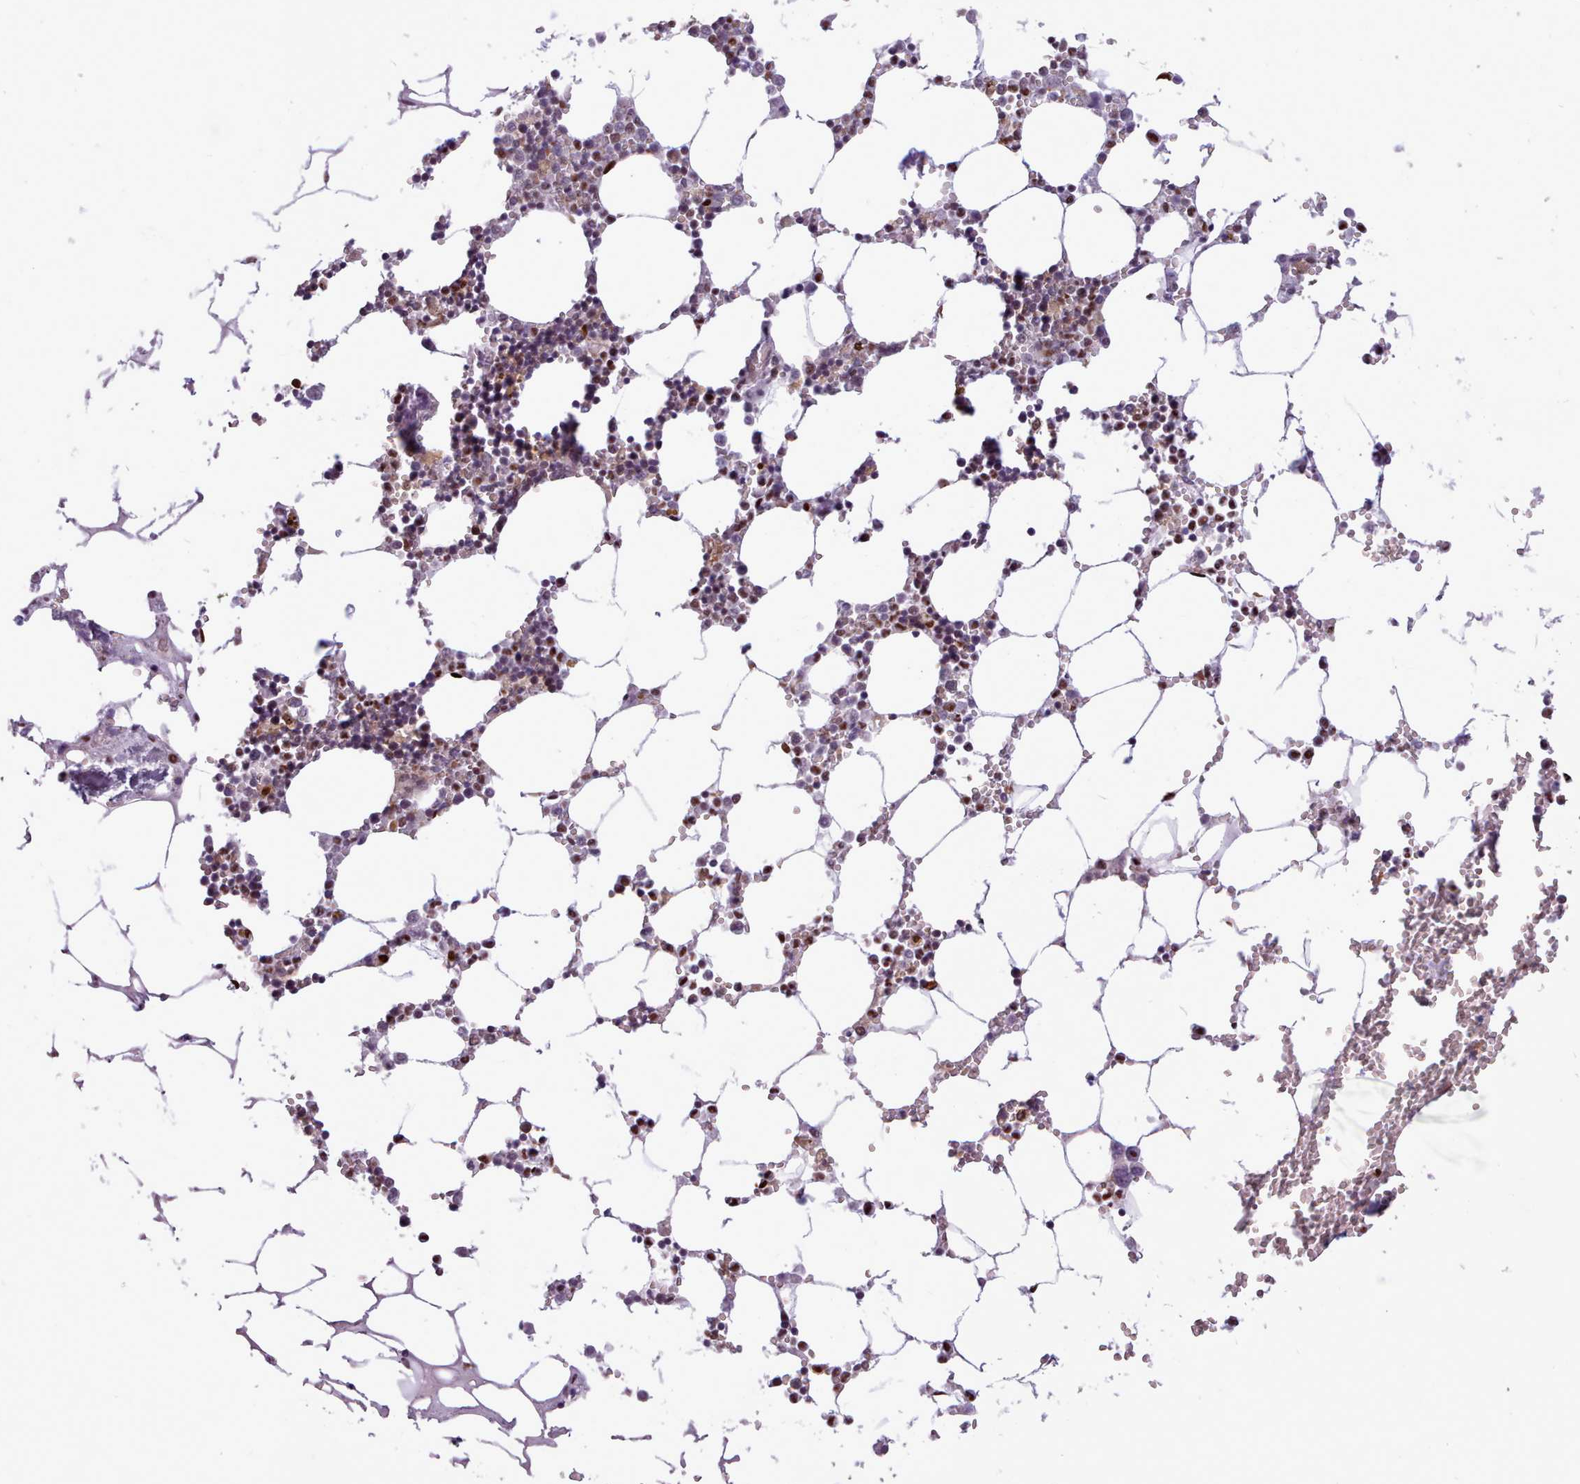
{"staining": {"intensity": "moderate", "quantity": "25%-75%", "location": "nuclear"}, "tissue": "bone marrow", "cell_type": "Hematopoietic cells", "image_type": "normal", "snomed": [{"axis": "morphology", "description": "Normal tissue, NOS"}, {"axis": "topography", "description": "Bone marrow"}], "caption": "Hematopoietic cells exhibit medium levels of moderate nuclear expression in approximately 25%-75% of cells in benign human bone marrow.", "gene": "SRSF4", "patient": {"sex": "male", "age": 54}}